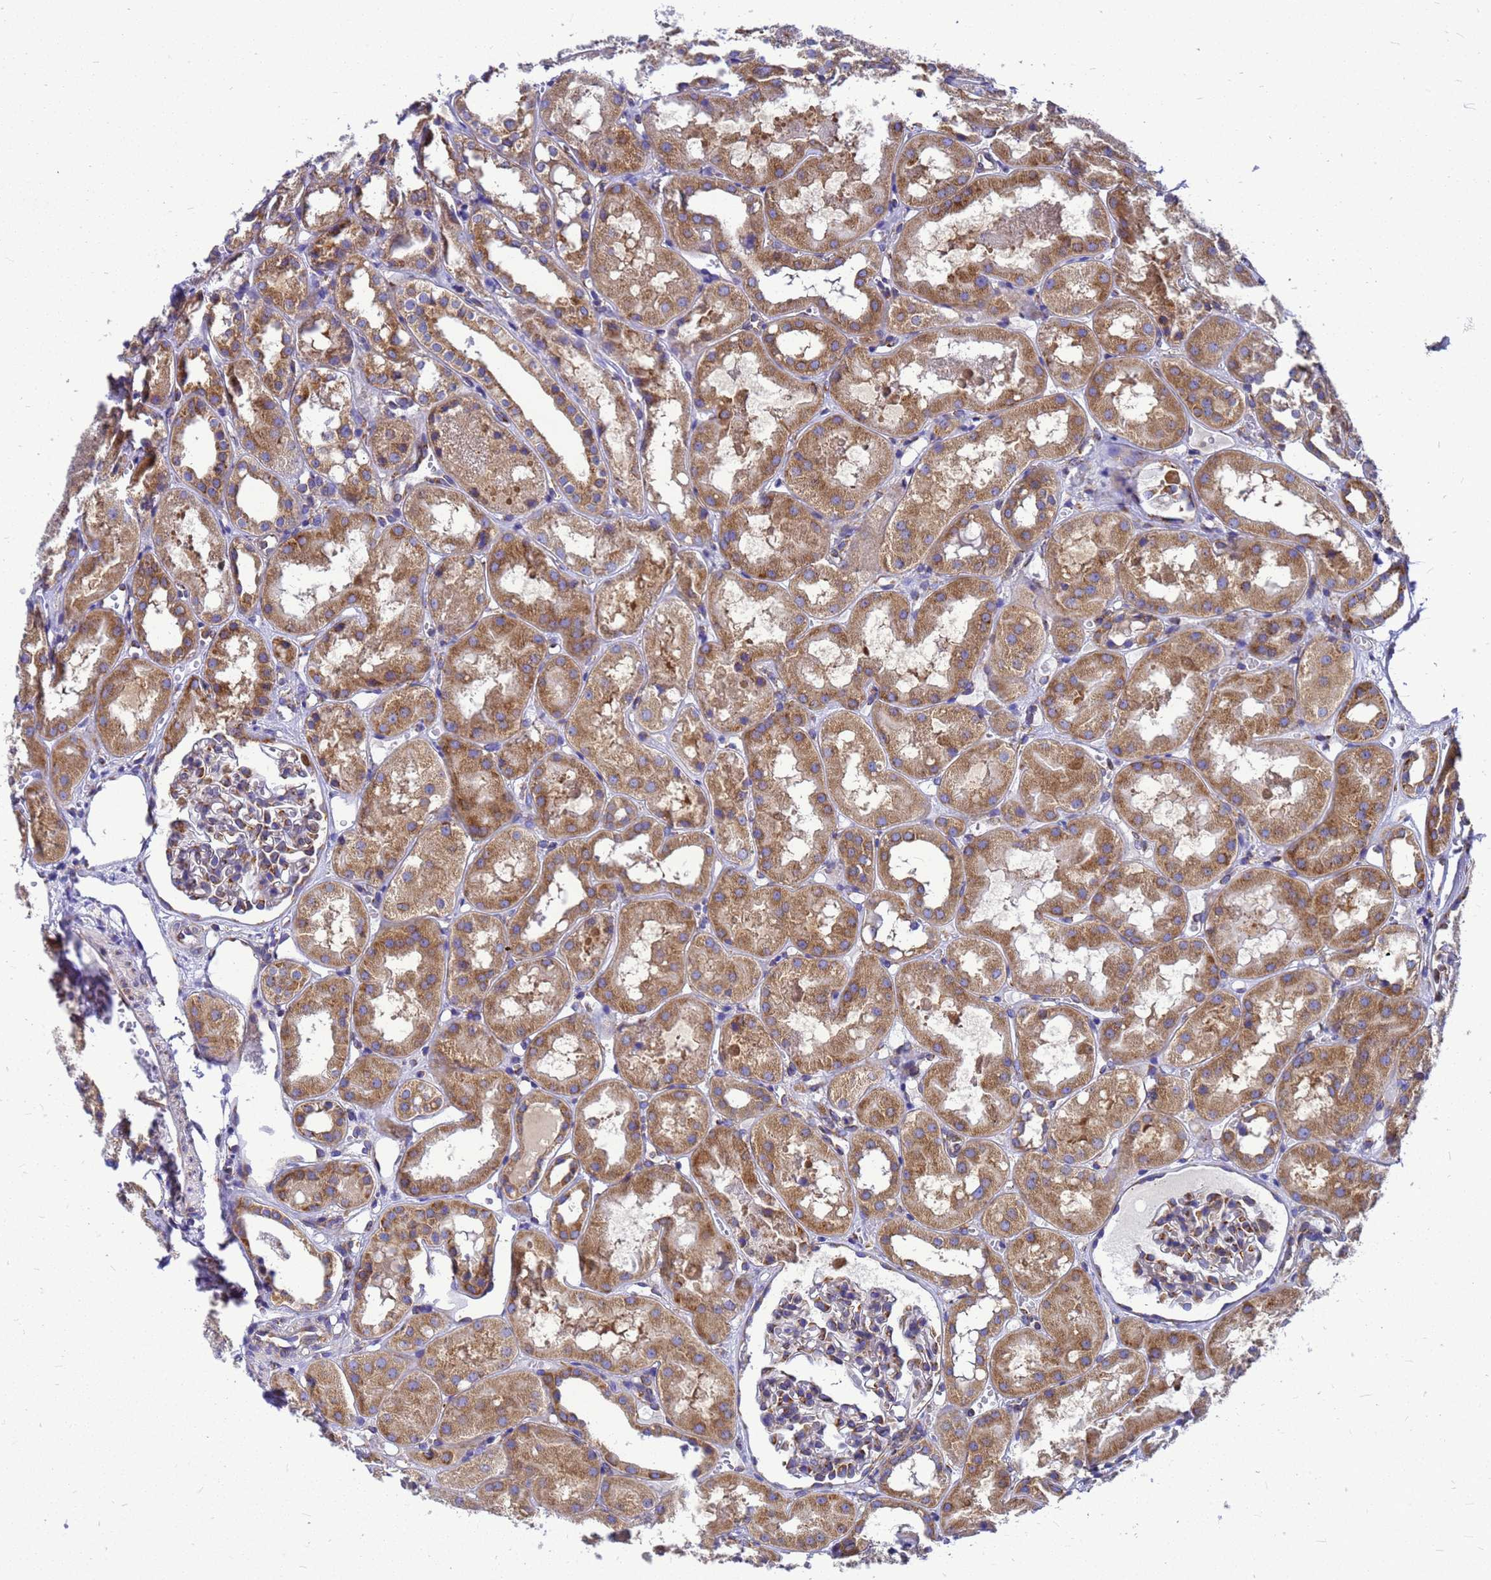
{"staining": {"intensity": "moderate", "quantity": "25%-75%", "location": "cytoplasmic/membranous"}, "tissue": "kidney", "cell_type": "Cells in glomeruli", "image_type": "normal", "snomed": [{"axis": "morphology", "description": "Normal tissue, NOS"}, {"axis": "topography", "description": "Kidney"}], "caption": "Immunohistochemistry image of normal kidney stained for a protein (brown), which reveals medium levels of moderate cytoplasmic/membranous expression in approximately 25%-75% of cells in glomeruli.", "gene": "EEF1D", "patient": {"sex": "male", "age": 16}}